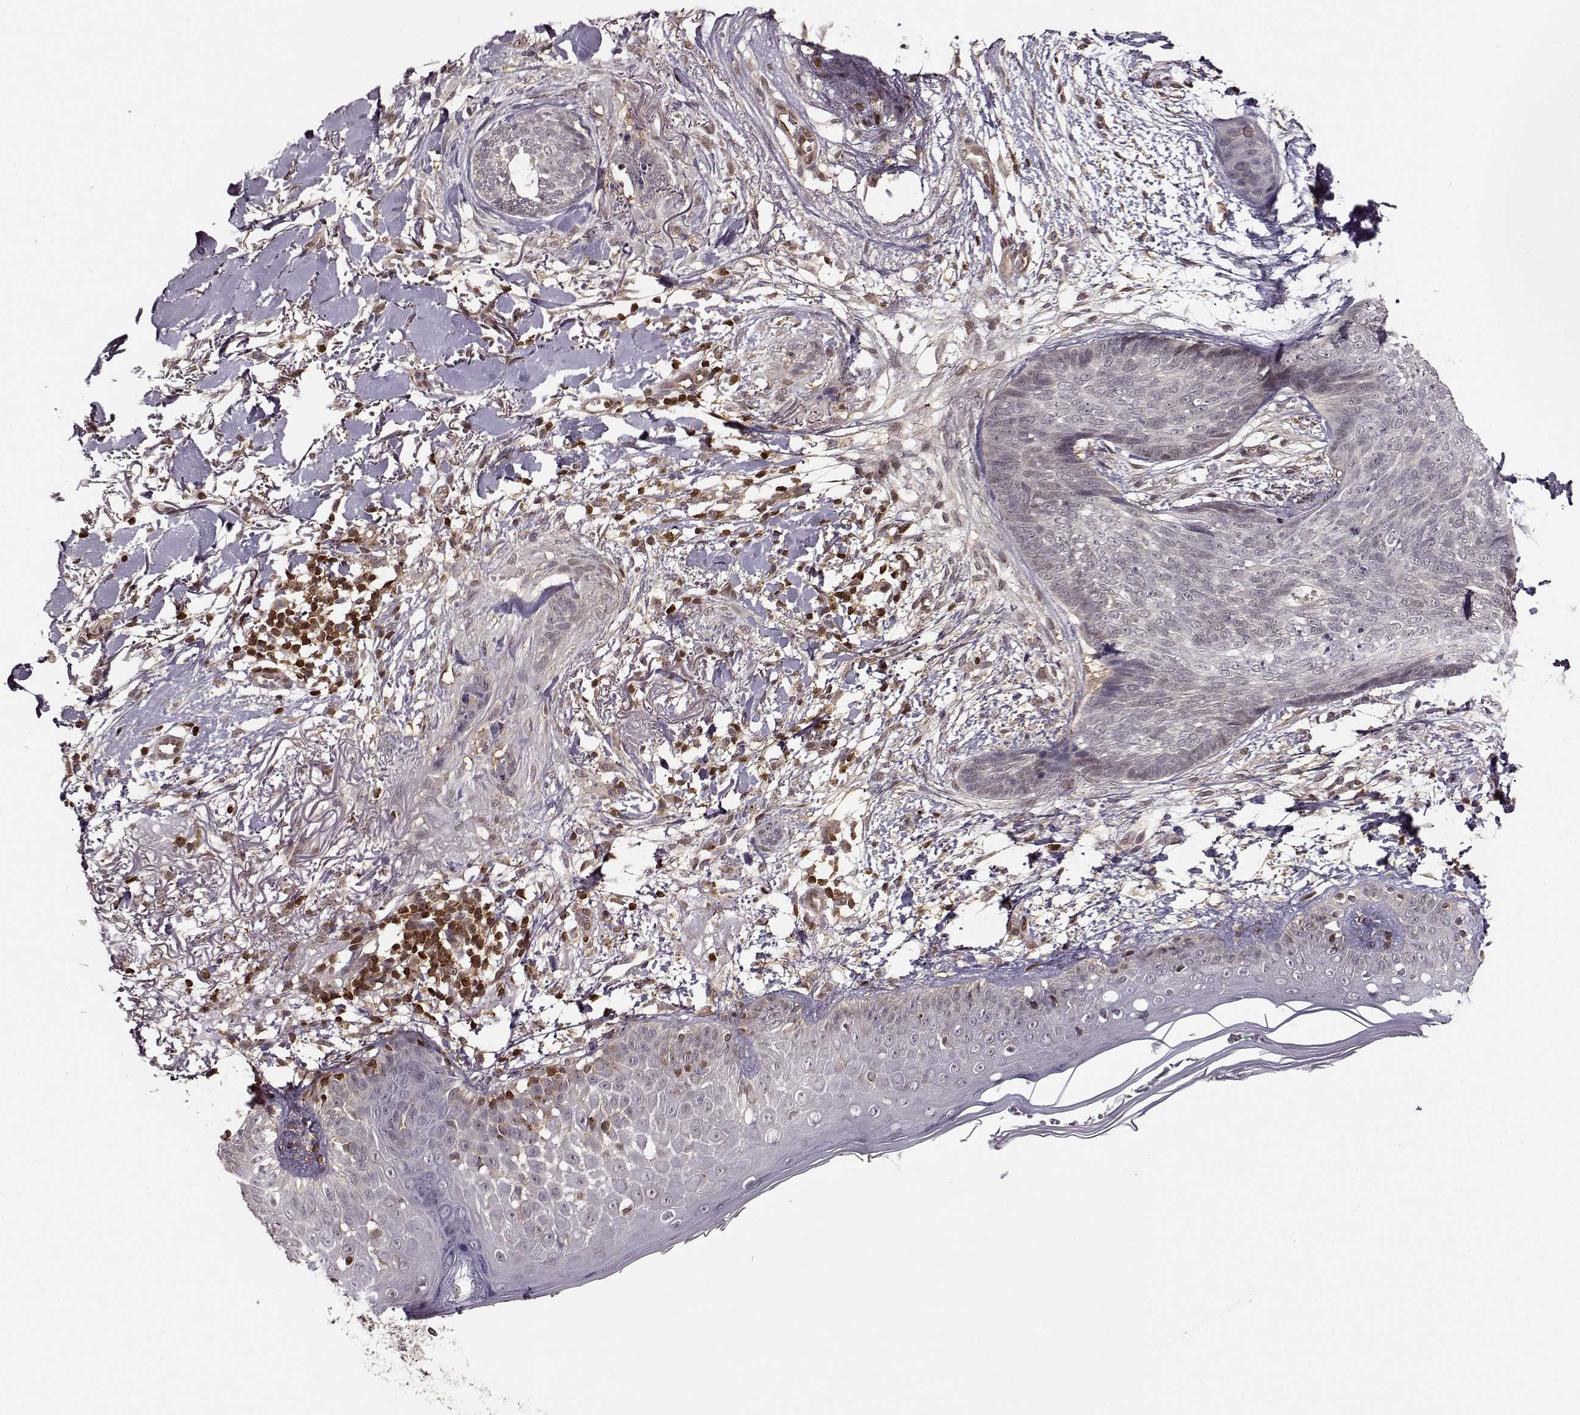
{"staining": {"intensity": "negative", "quantity": "none", "location": "none"}, "tissue": "skin cancer", "cell_type": "Tumor cells", "image_type": "cancer", "snomed": [{"axis": "morphology", "description": "Normal tissue, NOS"}, {"axis": "morphology", "description": "Basal cell carcinoma"}, {"axis": "topography", "description": "Skin"}], "caption": "Tumor cells are negative for brown protein staining in basal cell carcinoma (skin).", "gene": "MFSD1", "patient": {"sex": "male", "age": 84}}